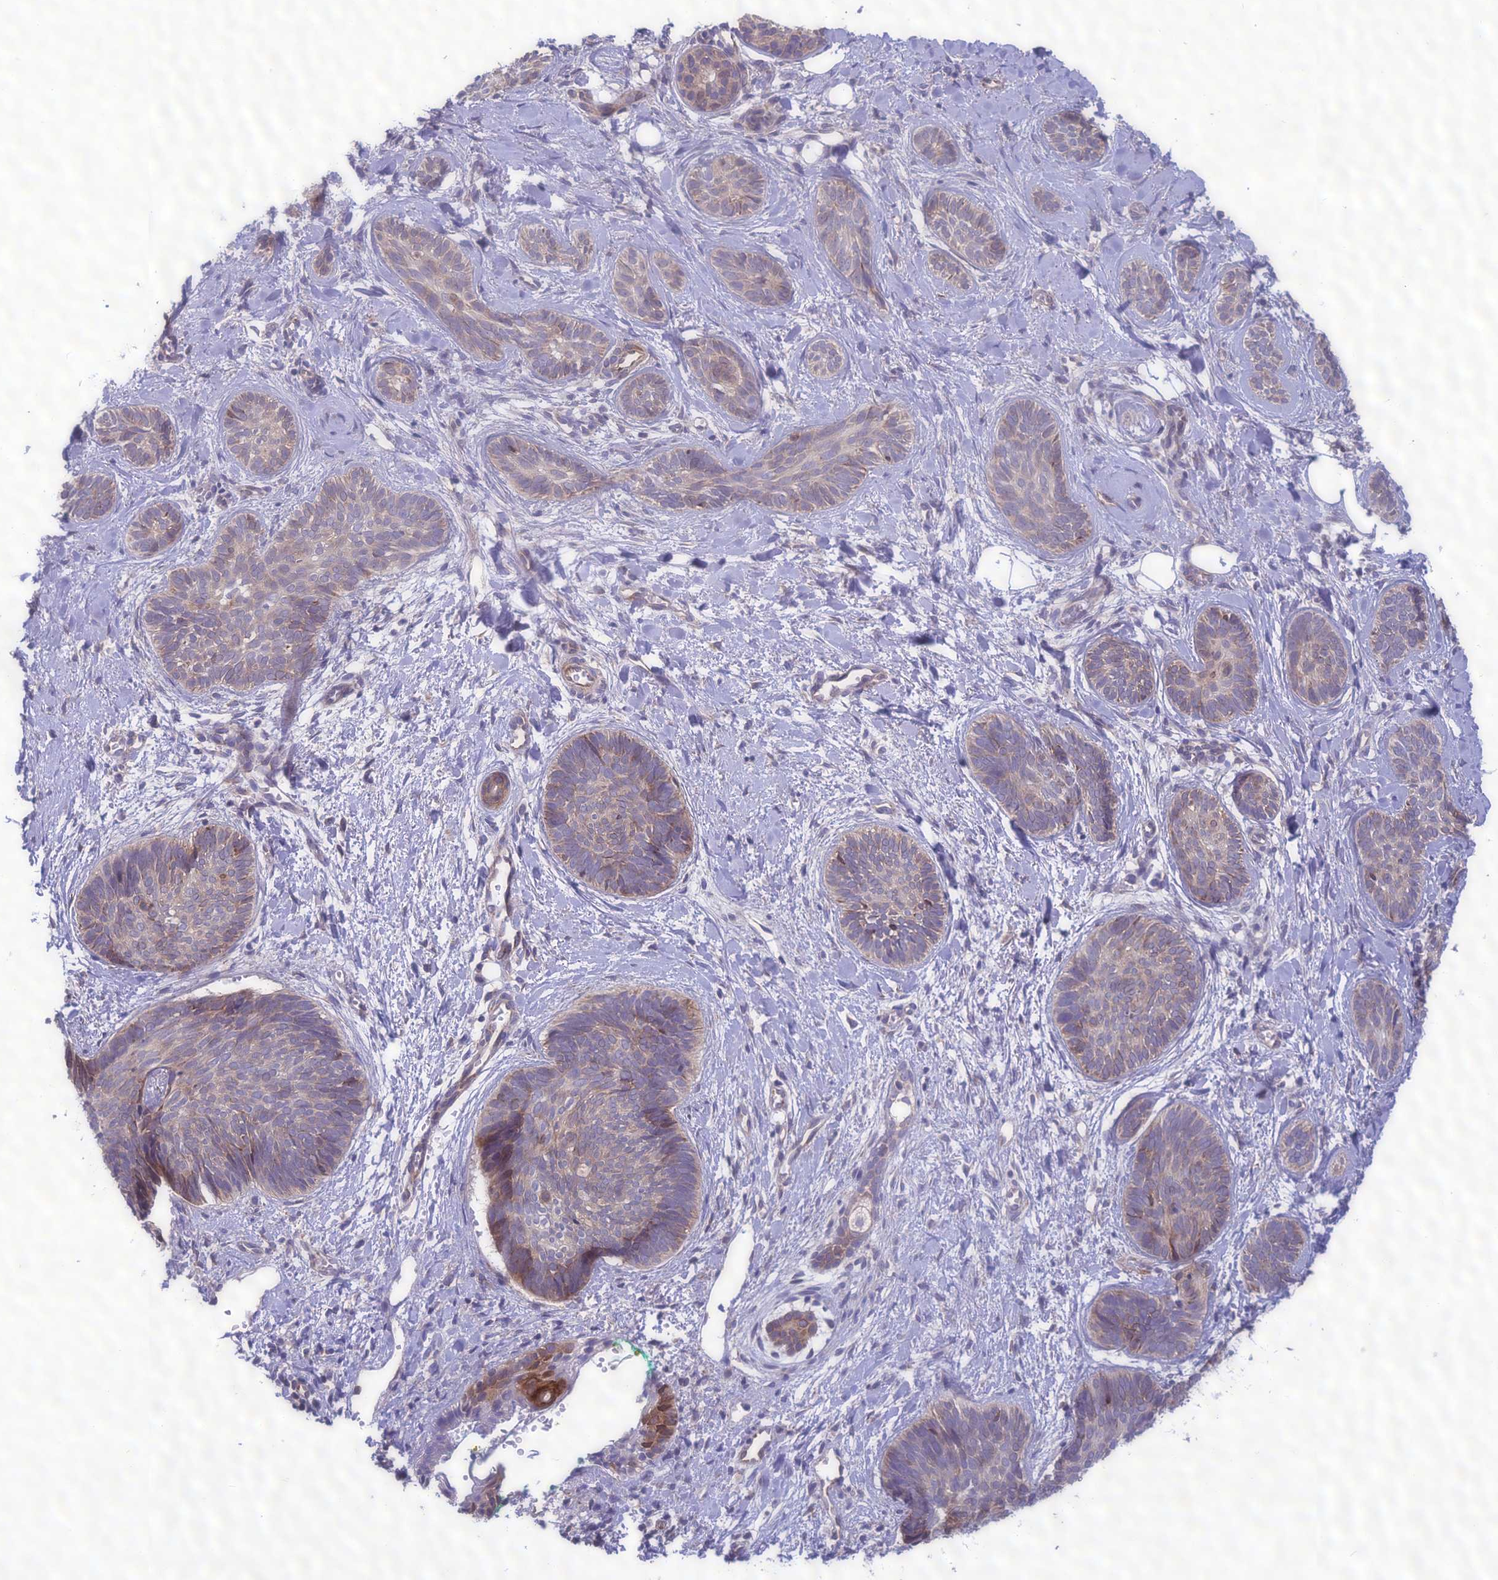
{"staining": {"intensity": "moderate", "quantity": "<25%", "location": "cytoplasmic/membranous"}, "tissue": "skin cancer", "cell_type": "Tumor cells", "image_type": "cancer", "snomed": [{"axis": "morphology", "description": "Basal cell carcinoma"}, {"axis": "topography", "description": "Skin"}], "caption": "Skin cancer stained with immunohistochemistry reveals moderate cytoplasmic/membranous expression in about <25% of tumor cells.", "gene": "NODAL", "patient": {"sex": "female", "age": 81}}